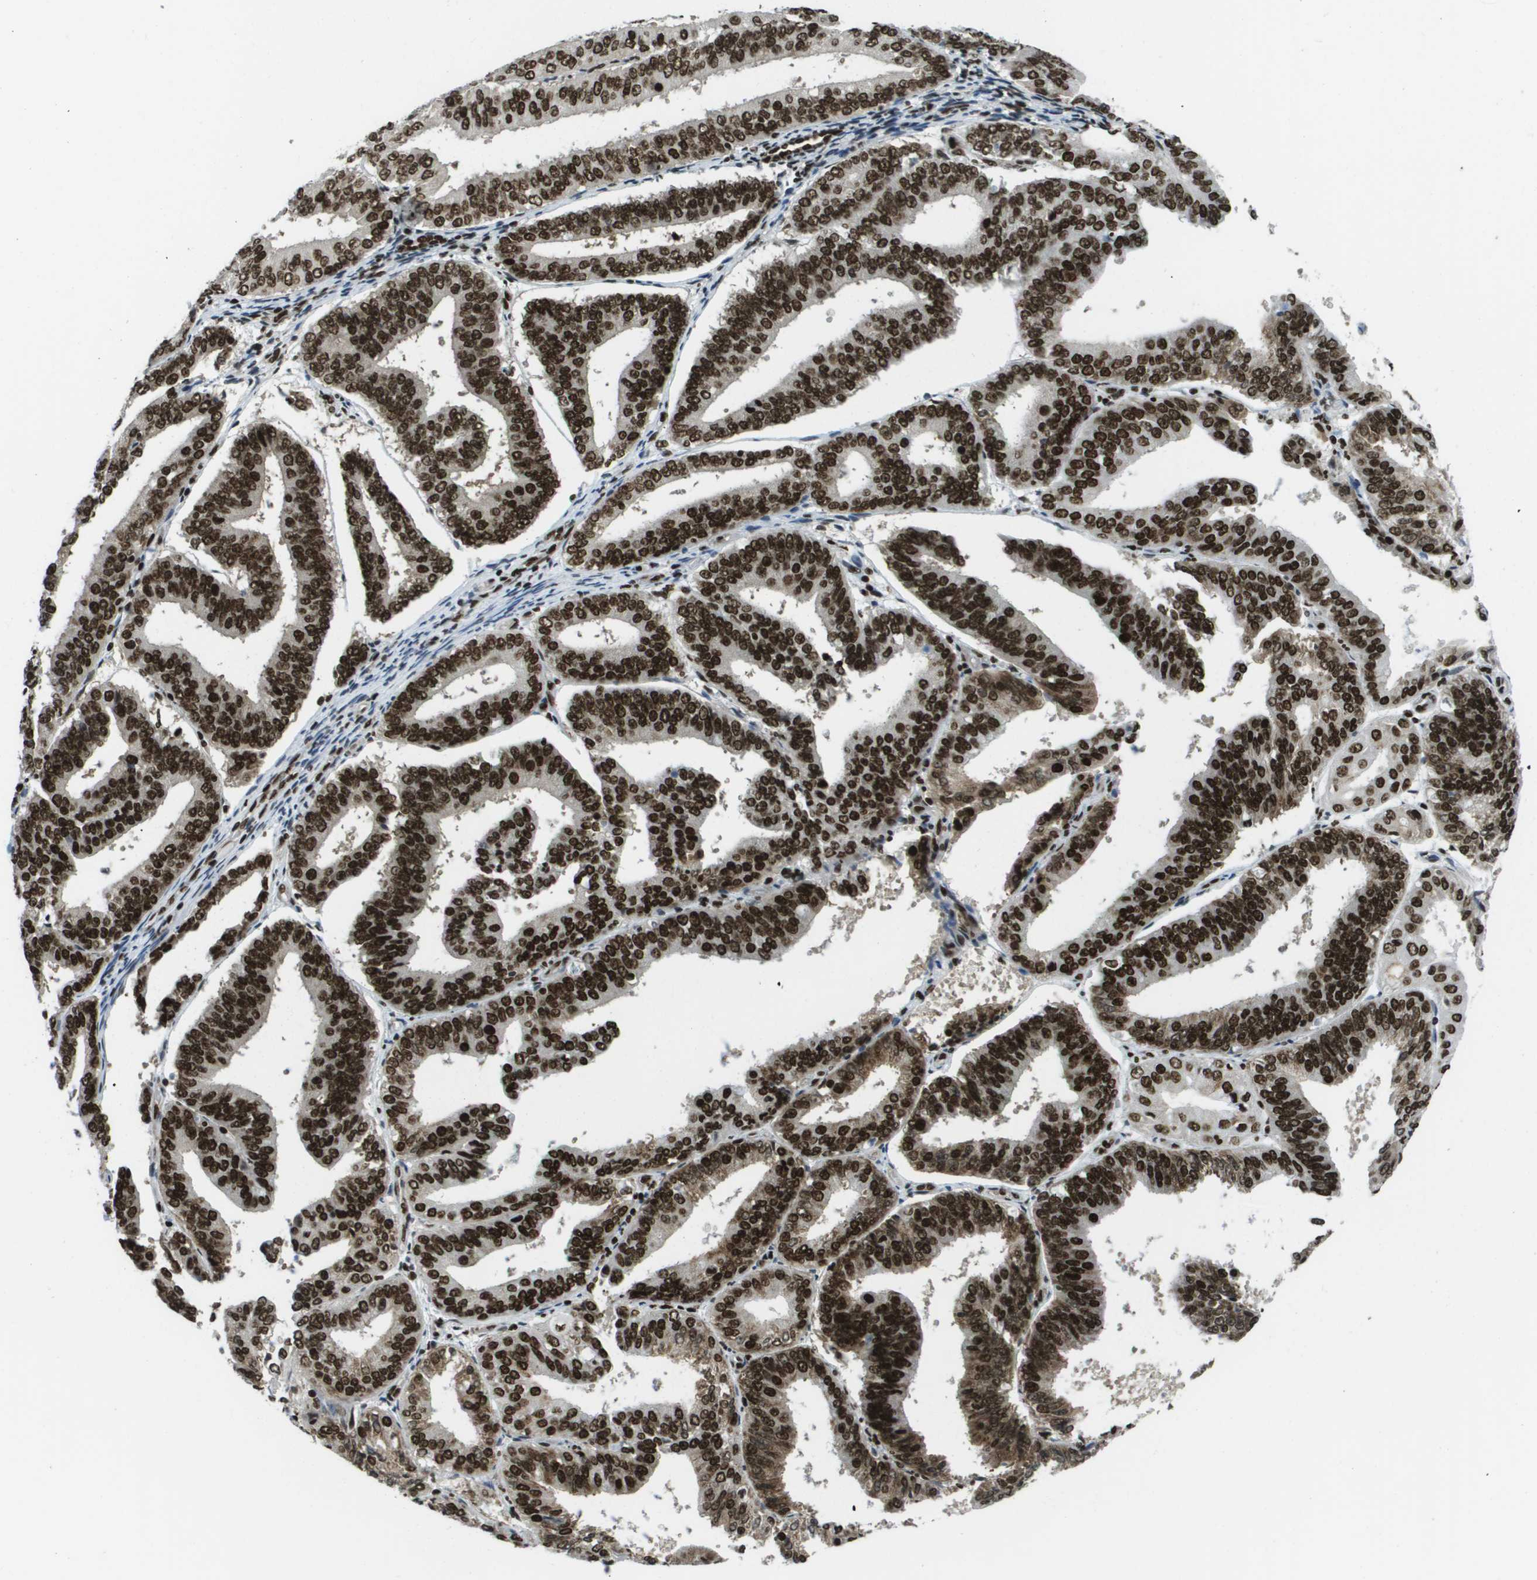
{"staining": {"intensity": "strong", "quantity": ">75%", "location": "nuclear"}, "tissue": "endometrial cancer", "cell_type": "Tumor cells", "image_type": "cancer", "snomed": [{"axis": "morphology", "description": "Adenocarcinoma, NOS"}, {"axis": "topography", "description": "Endometrium"}], "caption": "Protein analysis of endometrial cancer tissue displays strong nuclear expression in approximately >75% of tumor cells.", "gene": "GLYR1", "patient": {"sex": "female", "age": 63}}